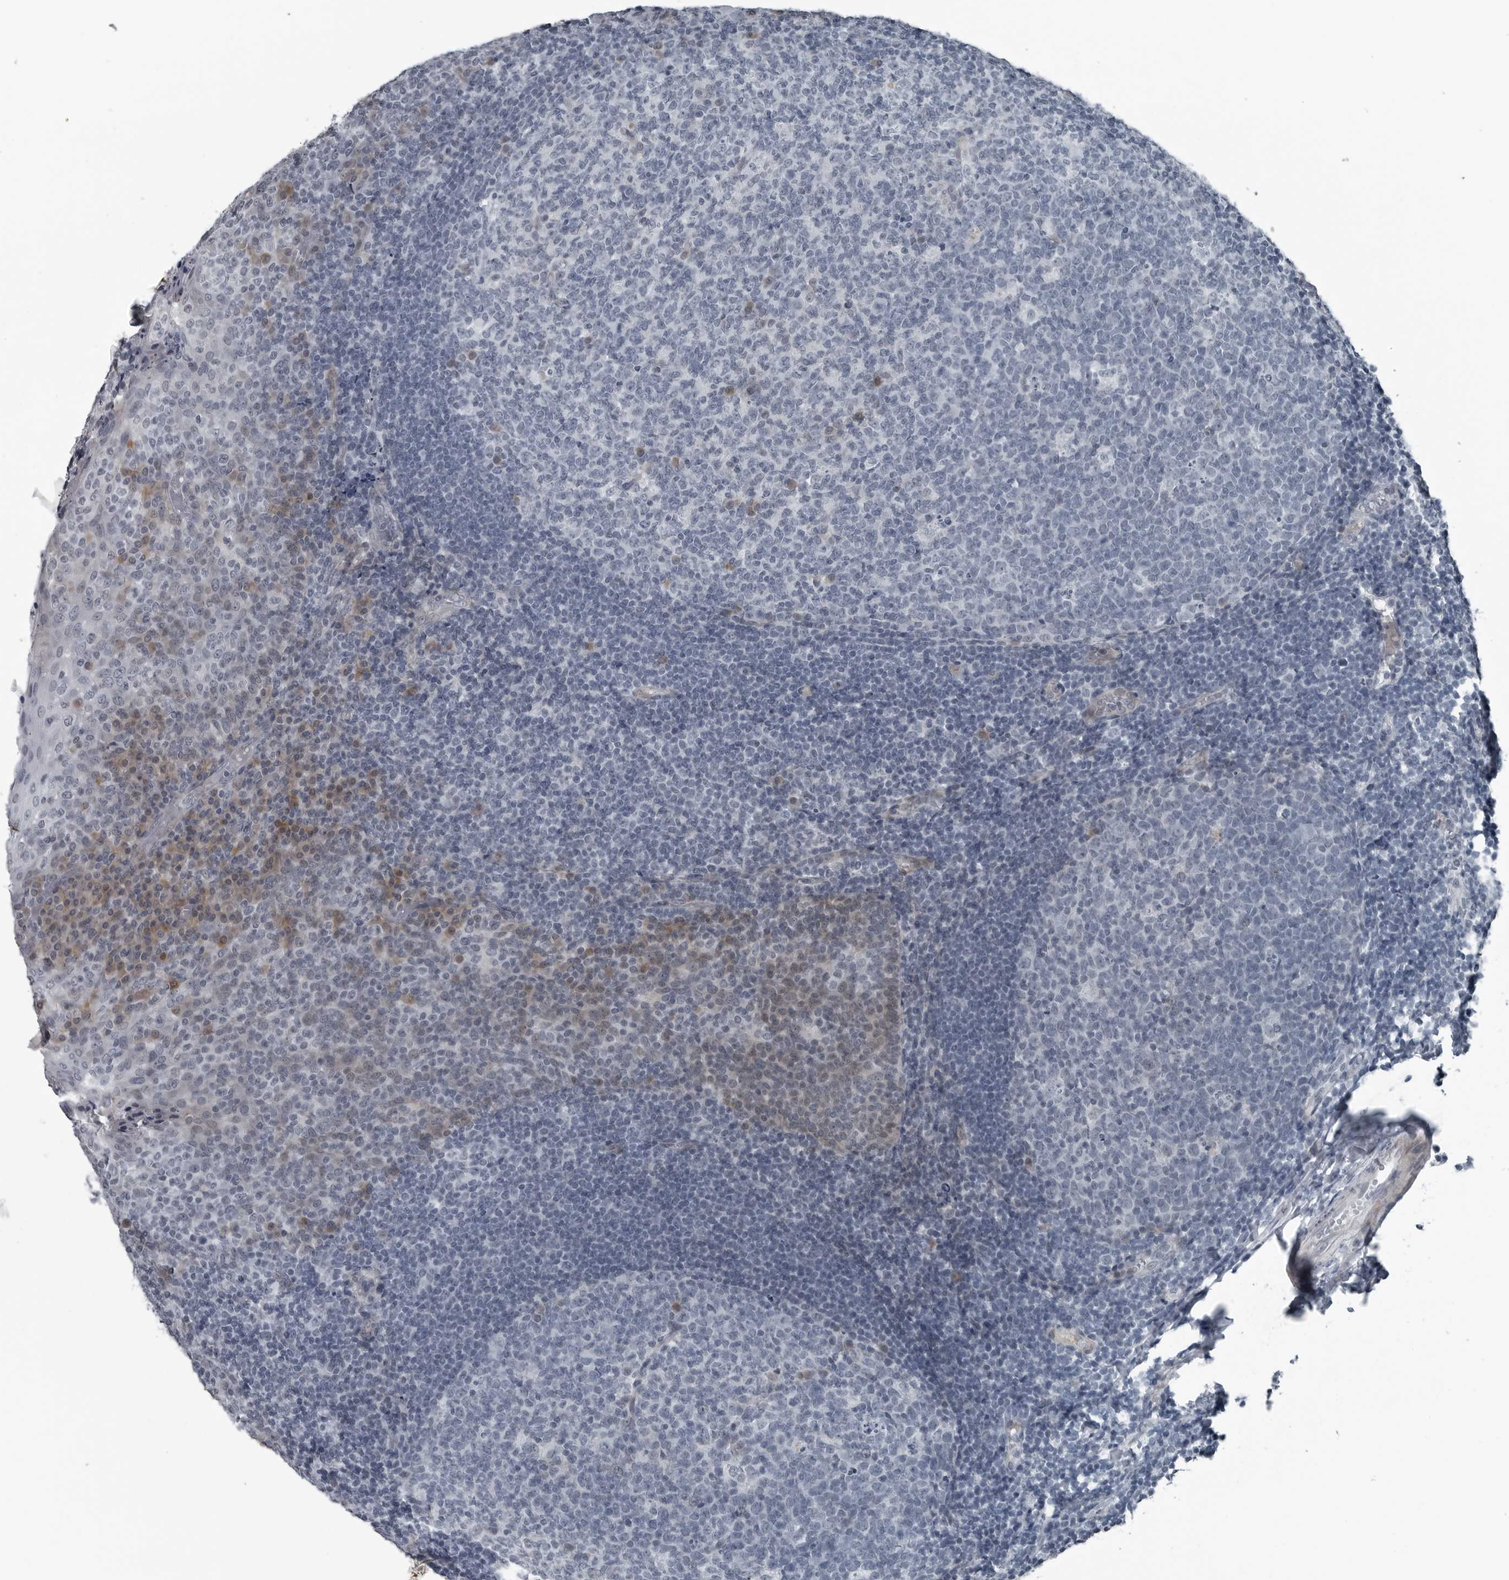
{"staining": {"intensity": "negative", "quantity": "none", "location": "none"}, "tissue": "tonsil", "cell_type": "Germinal center cells", "image_type": "normal", "snomed": [{"axis": "morphology", "description": "Normal tissue, NOS"}, {"axis": "topography", "description": "Tonsil"}], "caption": "Immunohistochemistry (IHC) photomicrograph of normal human tonsil stained for a protein (brown), which shows no staining in germinal center cells. (Stains: DAB (3,3'-diaminobenzidine) IHC with hematoxylin counter stain, Microscopy: brightfield microscopy at high magnification).", "gene": "DNAAF11", "patient": {"sex": "female", "age": 19}}